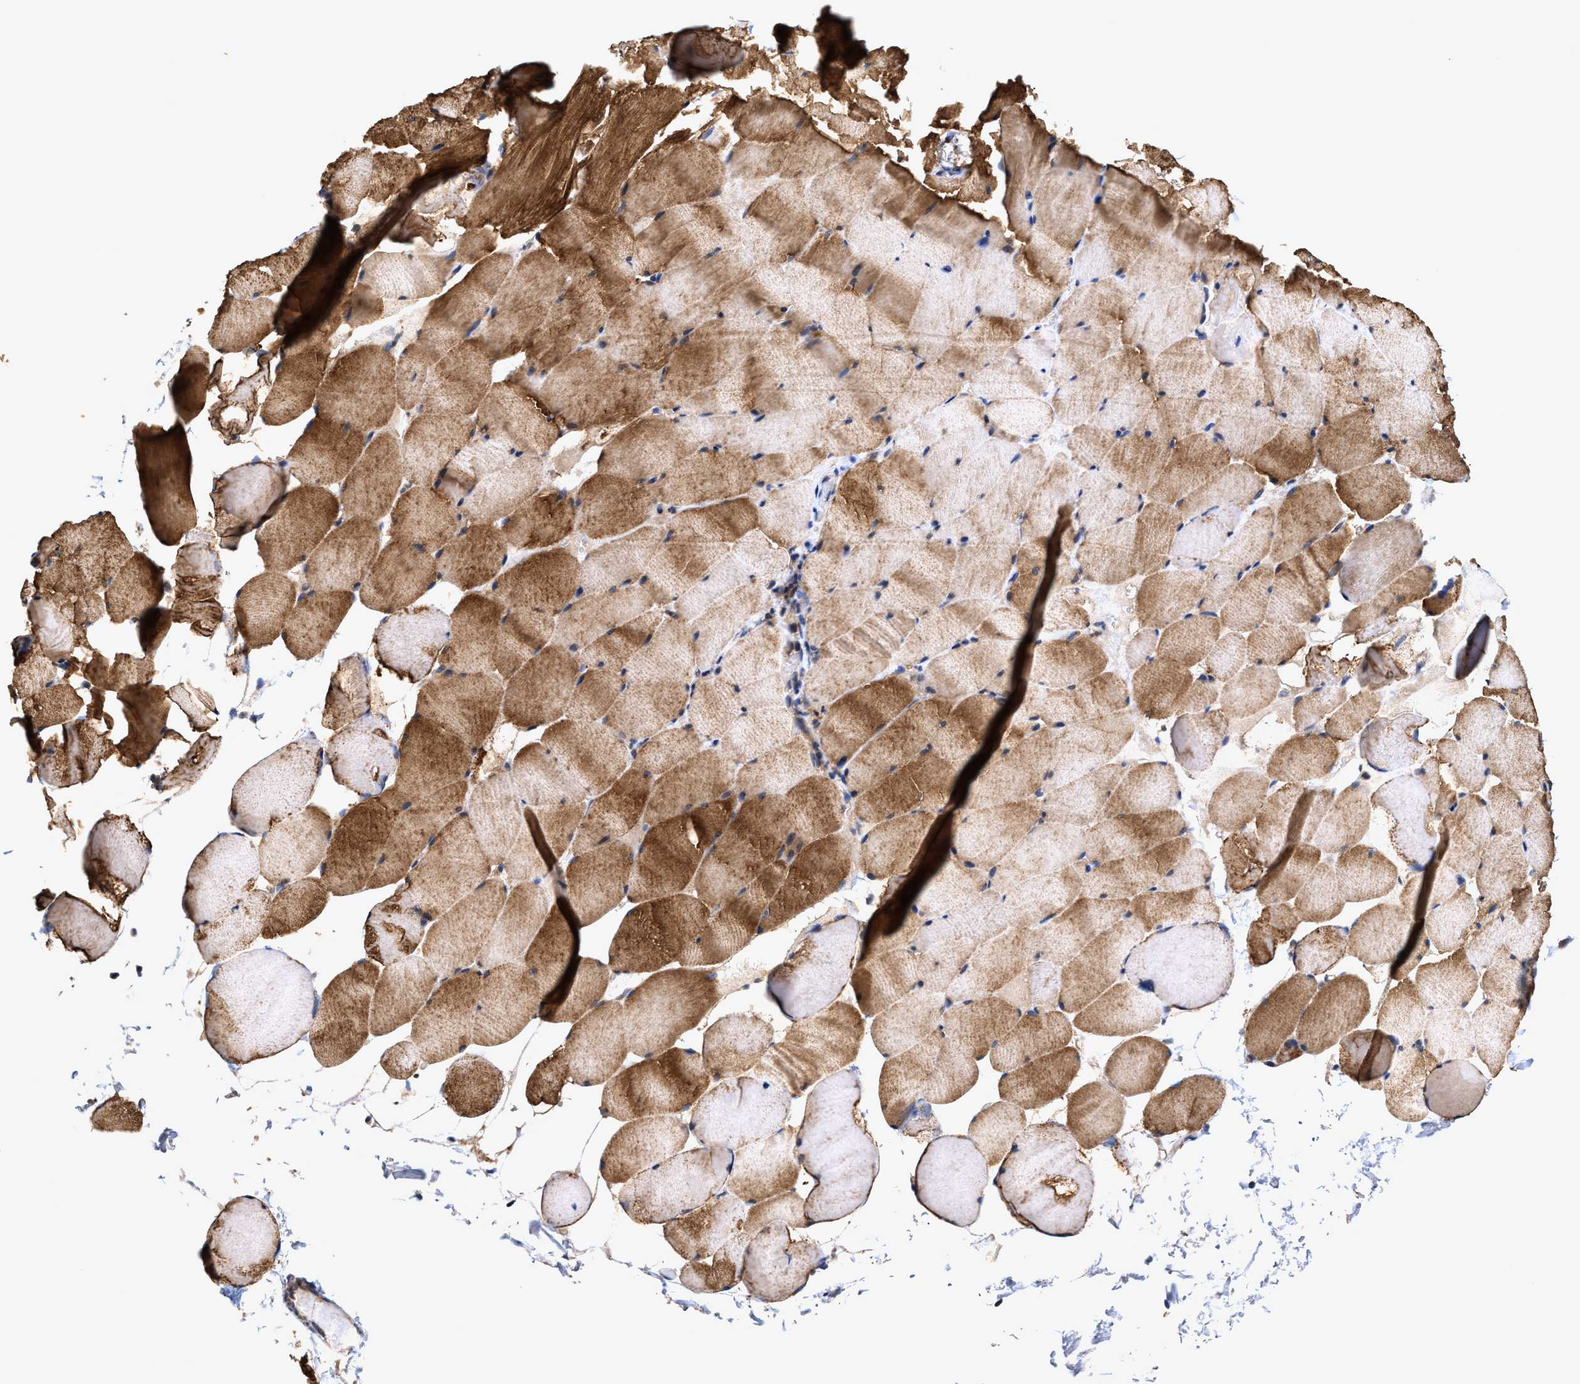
{"staining": {"intensity": "moderate", "quantity": ">75%", "location": "cytoplasmic/membranous"}, "tissue": "skeletal muscle", "cell_type": "Myocytes", "image_type": "normal", "snomed": [{"axis": "morphology", "description": "Normal tissue, NOS"}, {"axis": "topography", "description": "Skeletal muscle"}], "caption": "Skeletal muscle stained for a protein displays moderate cytoplasmic/membranous positivity in myocytes. (DAB (3,3'-diaminobenzidine) = brown stain, brightfield microscopy at high magnification).", "gene": "EFNA4", "patient": {"sex": "male", "age": 62}}